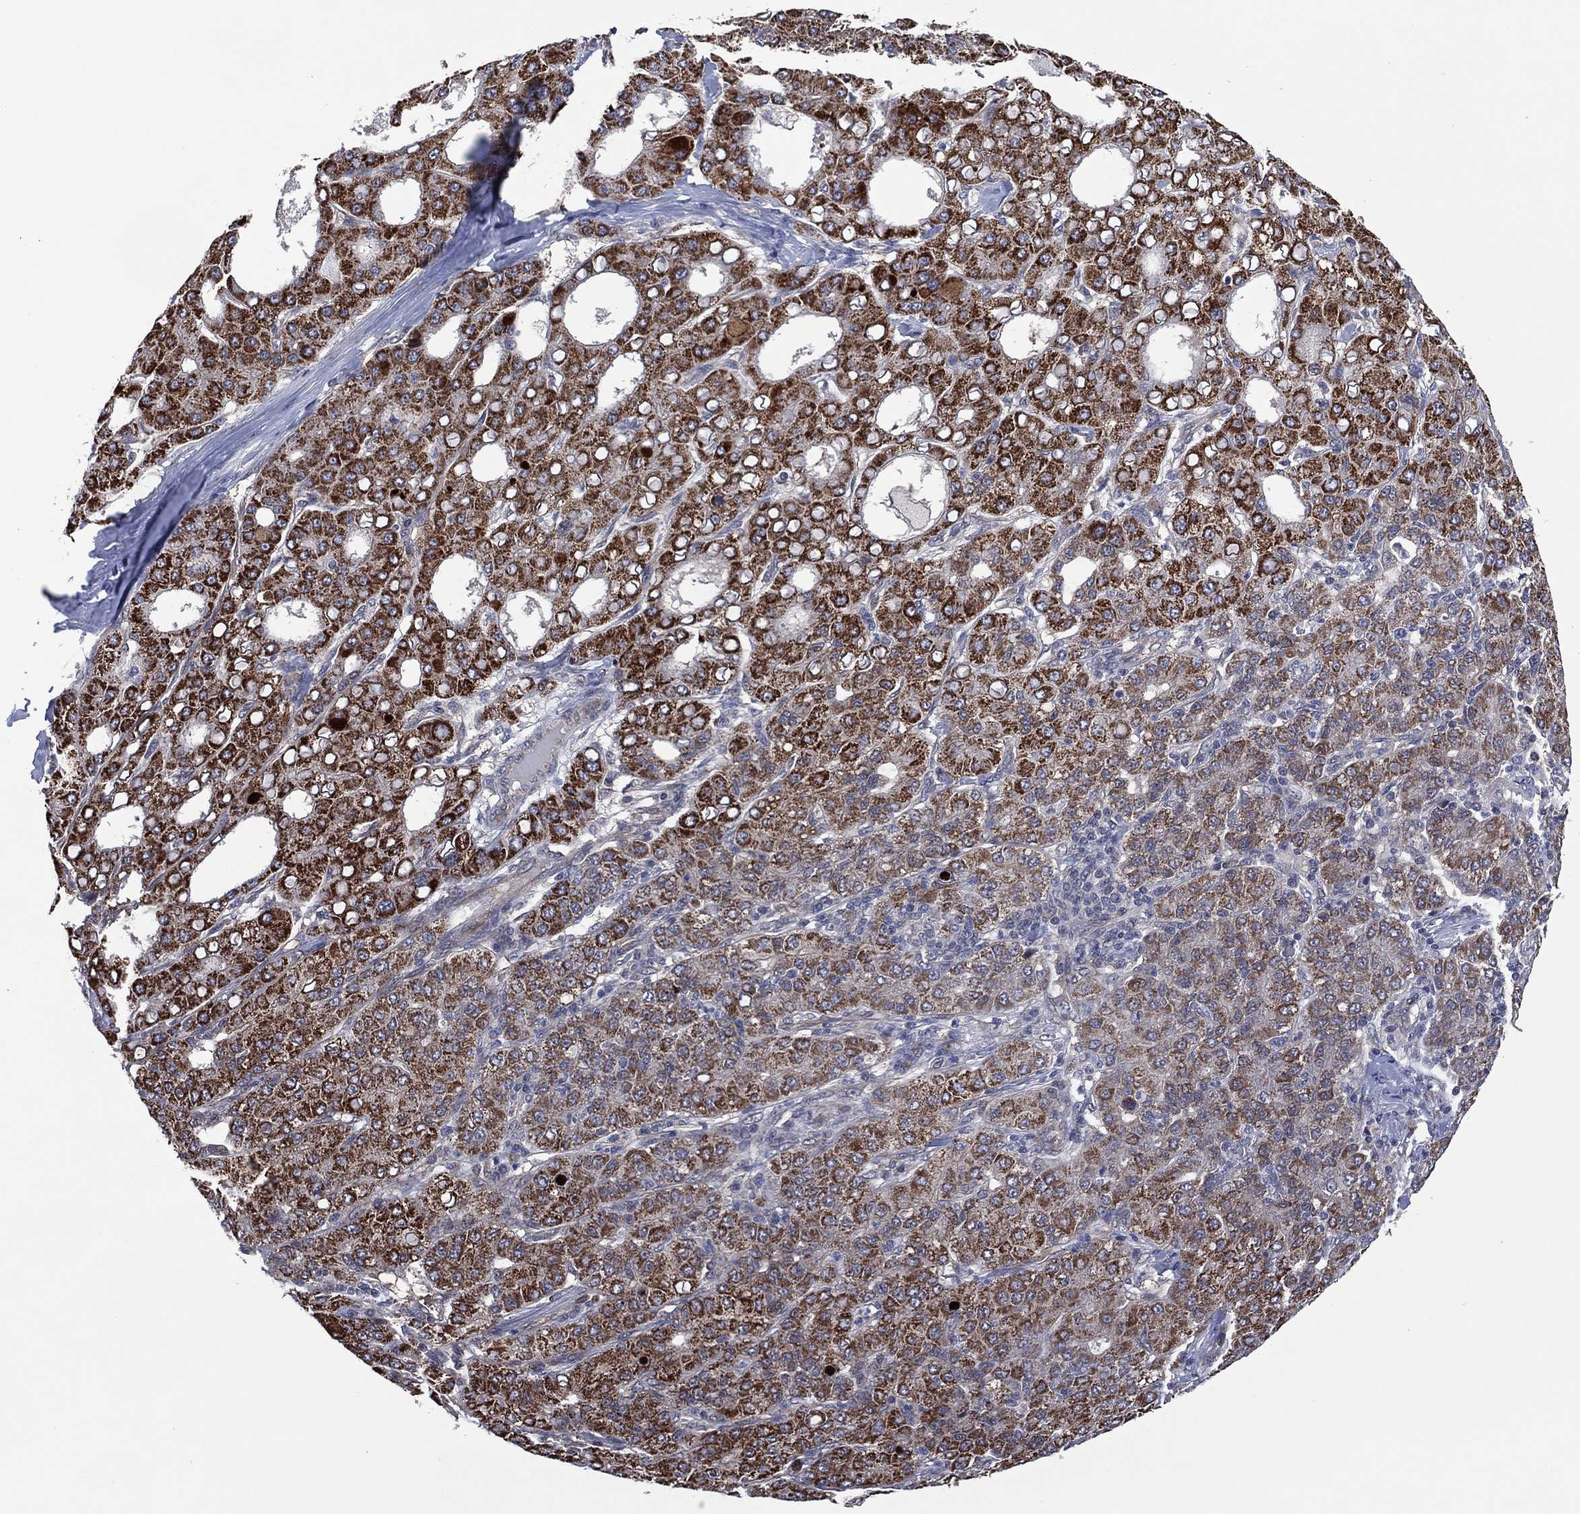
{"staining": {"intensity": "strong", "quantity": "25%-75%", "location": "cytoplasmic/membranous"}, "tissue": "liver cancer", "cell_type": "Tumor cells", "image_type": "cancer", "snomed": [{"axis": "morphology", "description": "Carcinoma, Hepatocellular, NOS"}, {"axis": "topography", "description": "Liver"}], "caption": "Tumor cells demonstrate high levels of strong cytoplasmic/membranous expression in approximately 25%-75% of cells in human liver cancer.", "gene": "HTD2", "patient": {"sex": "male", "age": 65}}